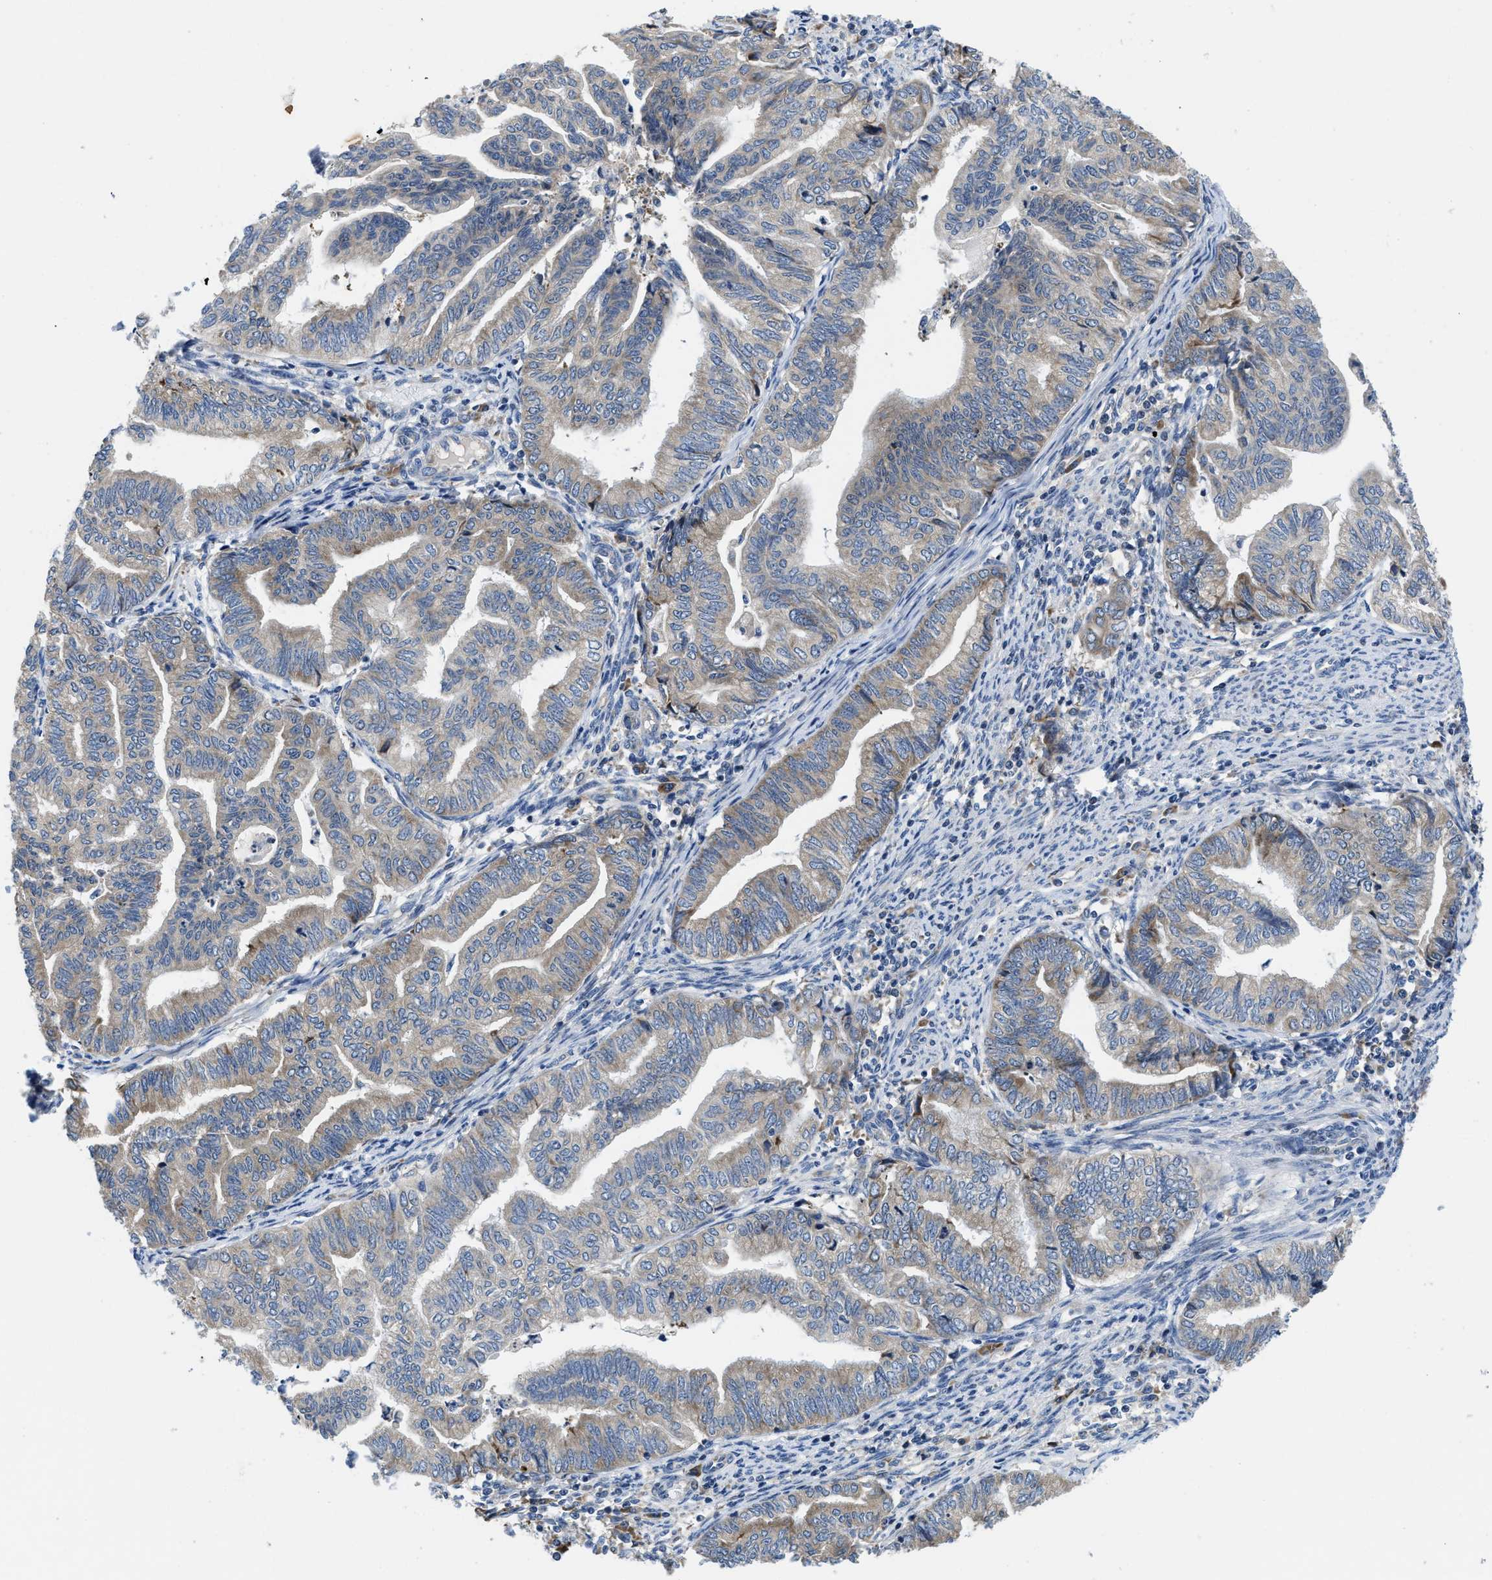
{"staining": {"intensity": "weak", "quantity": "<25%", "location": "cytoplasmic/membranous"}, "tissue": "endometrial cancer", "cell_type": "Tumor cells", "image_type": "cancer", "snomed": [{"axis": "morphology", "description": "Adenocarcinoma, NOS"}, {"axis": "topography", "description": "Endometrium"}], "caption": "An image of endometrial cancer (adenocarcinoma) stained for a protein demonstrates no brown staining in tumor cells. (Stains: DAB IHC with hematoxylin counter stain, Microscopy: brightfield microscopy at high magnification).", "gene": "IKBKE", "patient": {"sex": "female", "age": 79}}